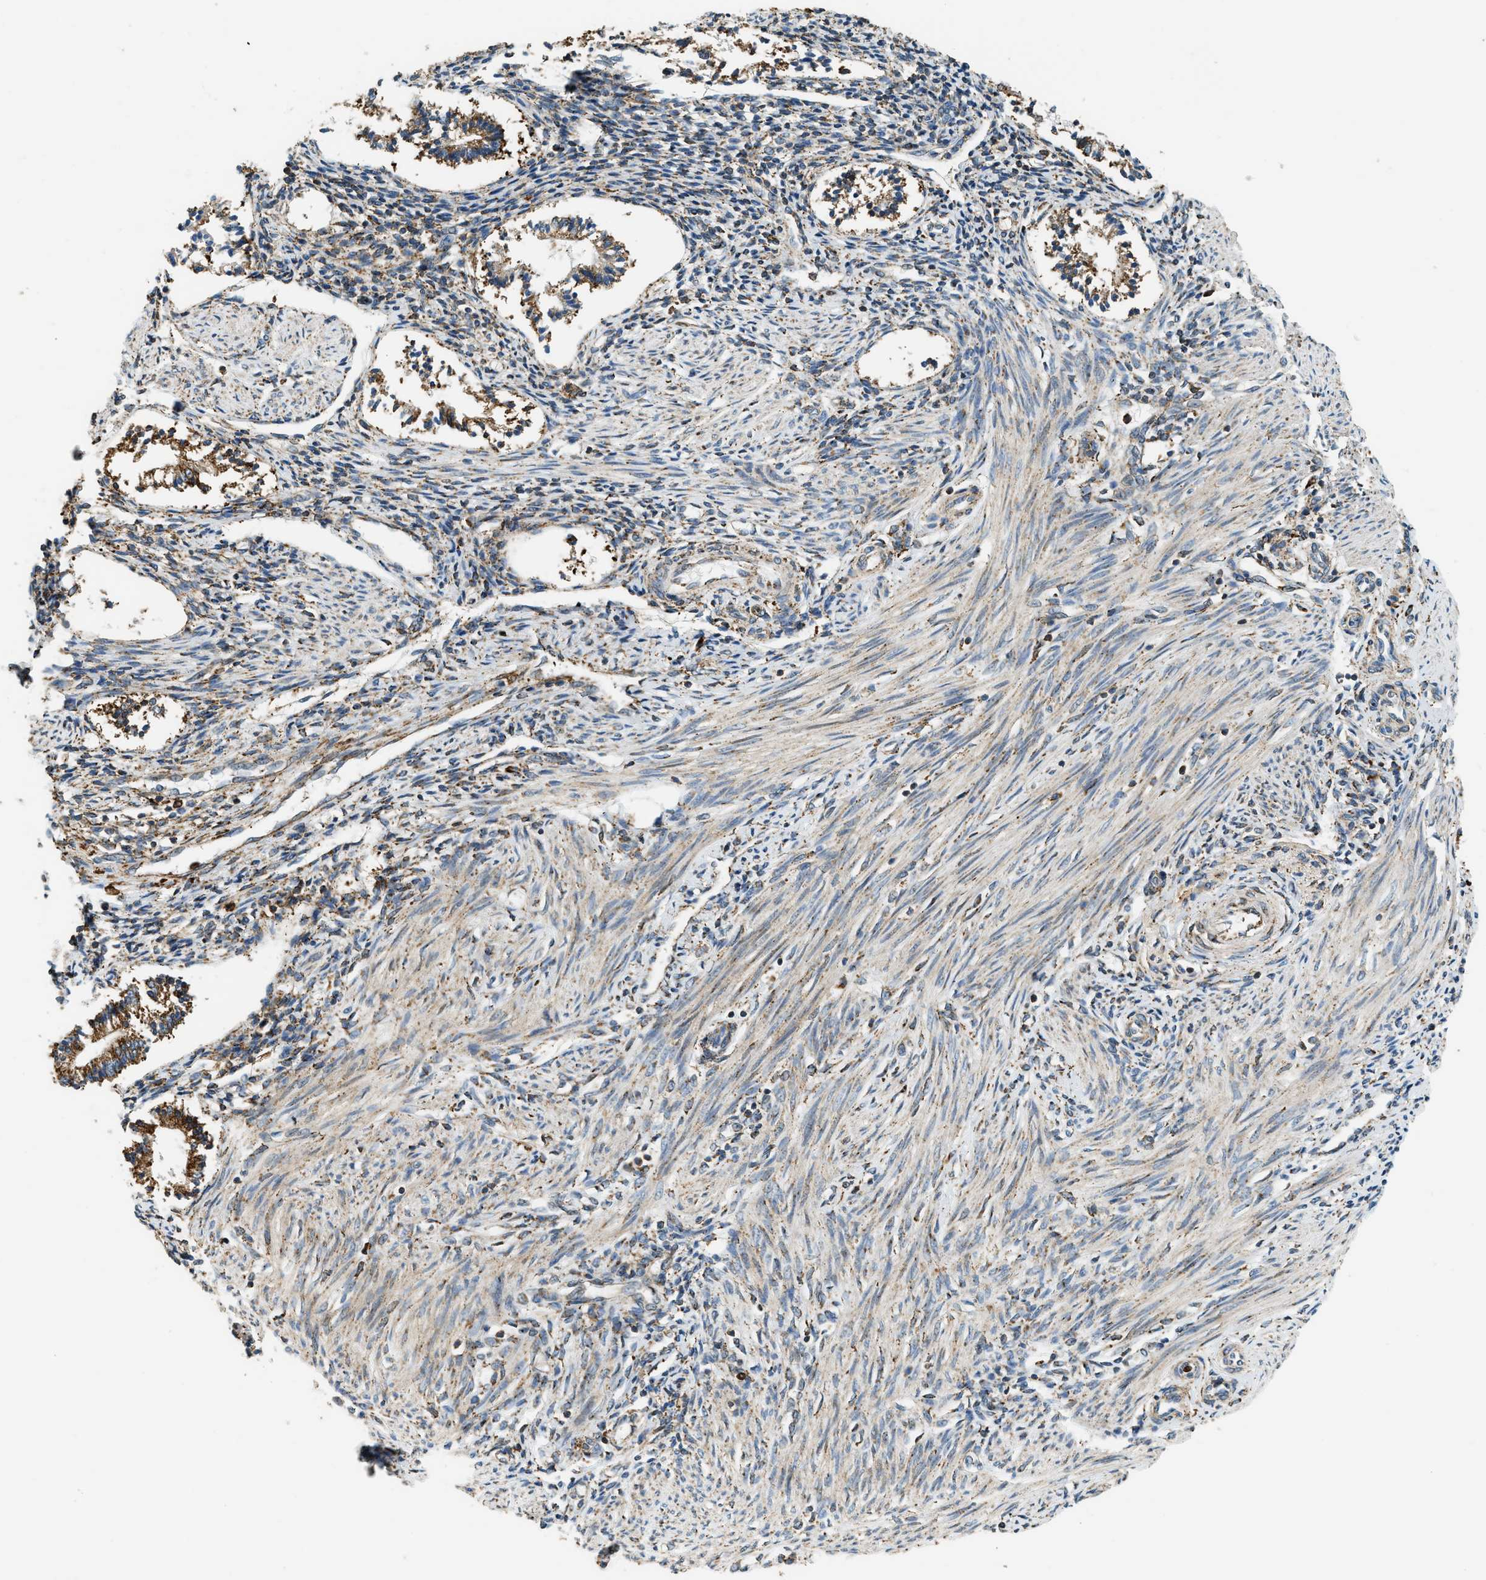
{"staining": {"intensity": "moderate", "quantity": ">75%", "location": "cytoplasmic/membranous"}, "tissue": "endometrium", "cell_type": "Cells in endometrial stroma", "image_type": "normal", "snomed": [{"axis": "morphology", "description": "Normal tissue, NOS"}, {"axis": "topography", "description": "Endometrium"}], "caption": "Cells in endometrial stroma show medium levels of moderate cytoplasmic/membranous positivity in about >75% of cells in normal endometrium.", "gene": "SEMA4D", "patient": {"sex": "female", "age": 42}}